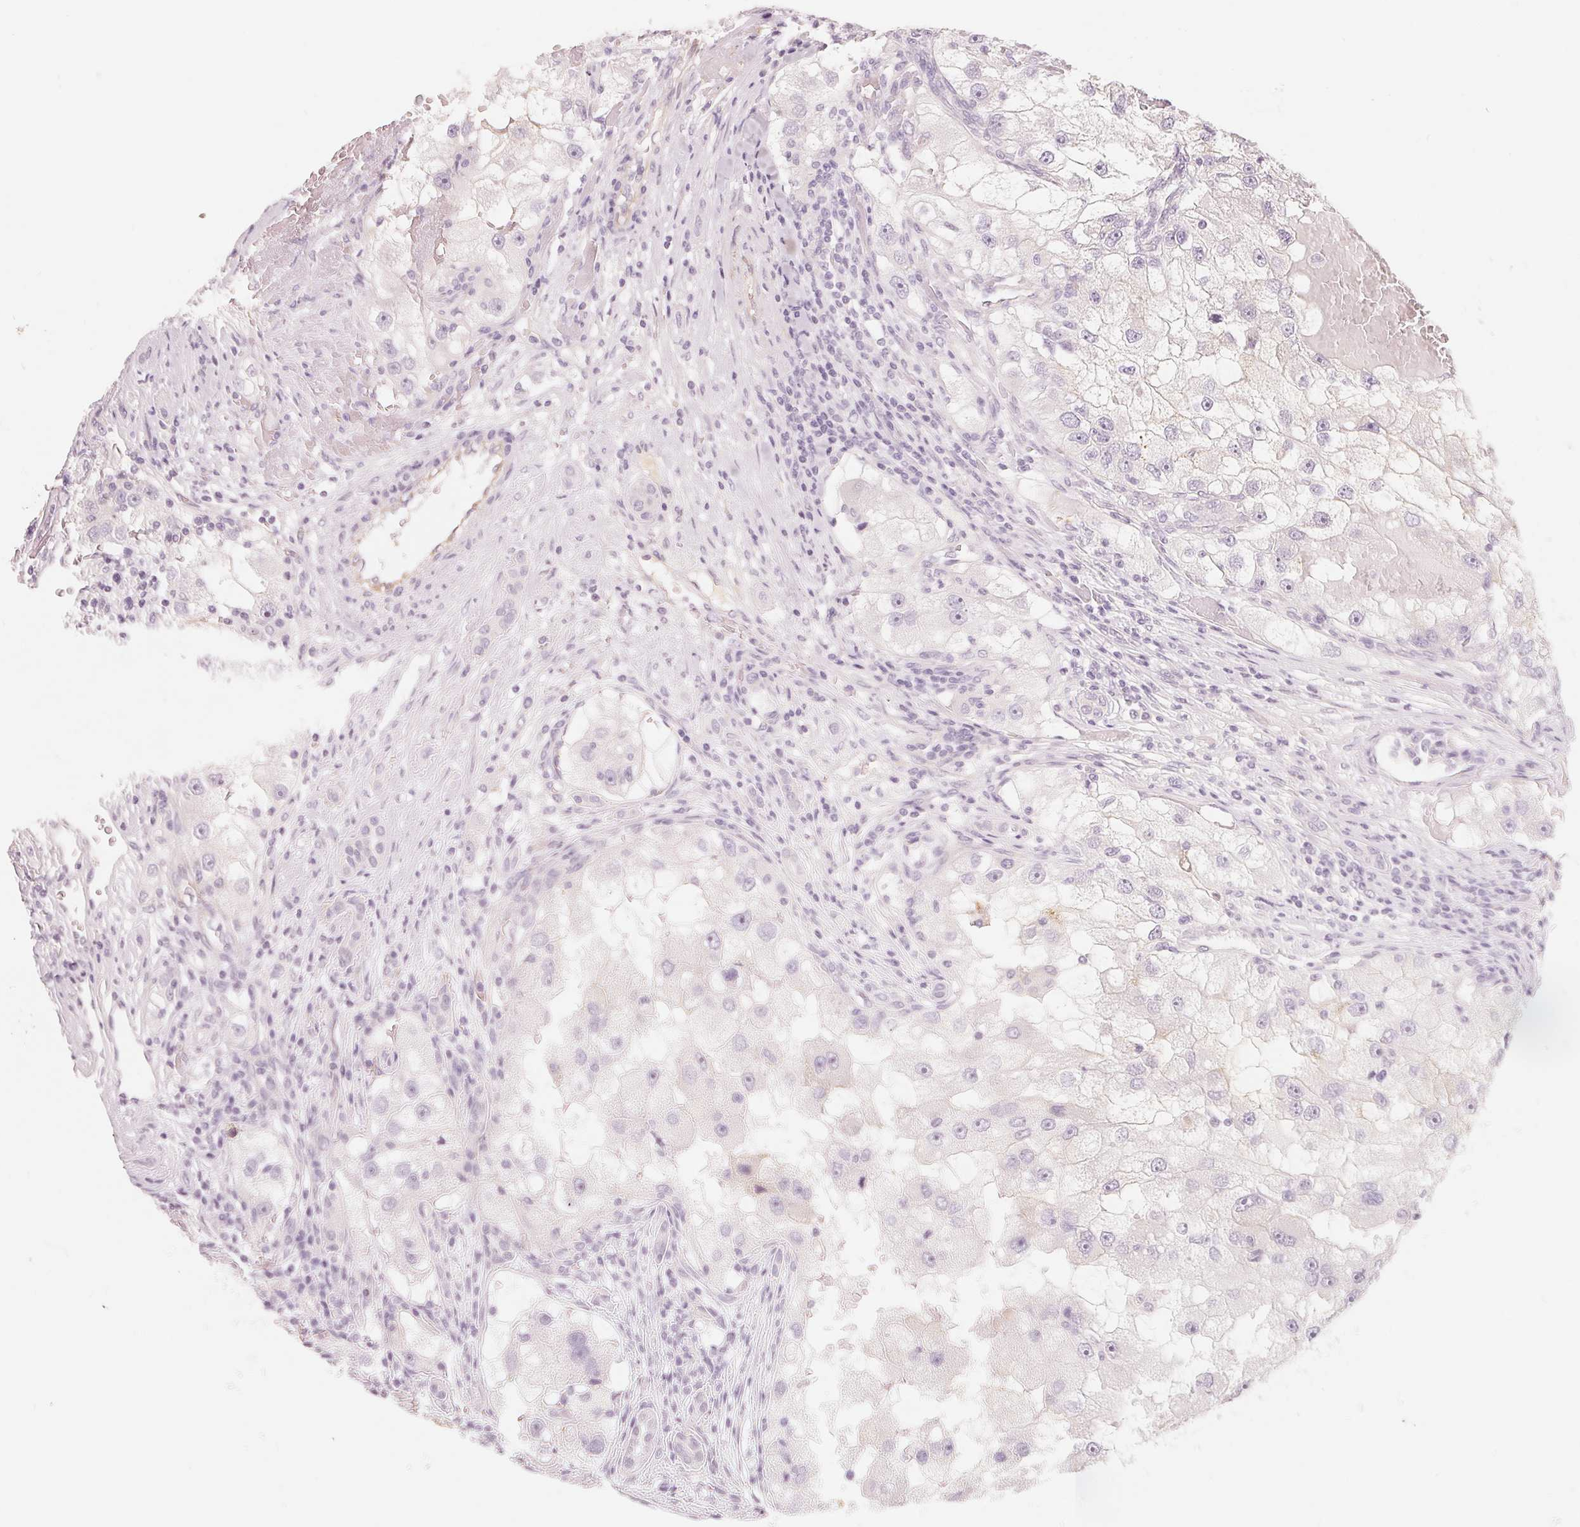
{"staining": {"intensity": "negative", "quantity": "none", "location": "none"}, "tissue": "renal cancer", "cell_type": "Tumor cells", "image_type": "cancer", "snomed": [{"axis": "morphology", "description": "Adenocarcinoma, NOS"}, {"axis": "topography", "description": "Kidney"}], "caption": "Immunohistochemical staining of human renal cancer shows no significant expression in tumor cells. (Stains: DAB (3,3'-diaminobenzidine) immunohistochemistry with hematoxylin counter stain, Microscopy: brightfield microscopy at high magnification).", "gene": "CFHR2", "patient": {"sex": "male", "age": 63}}